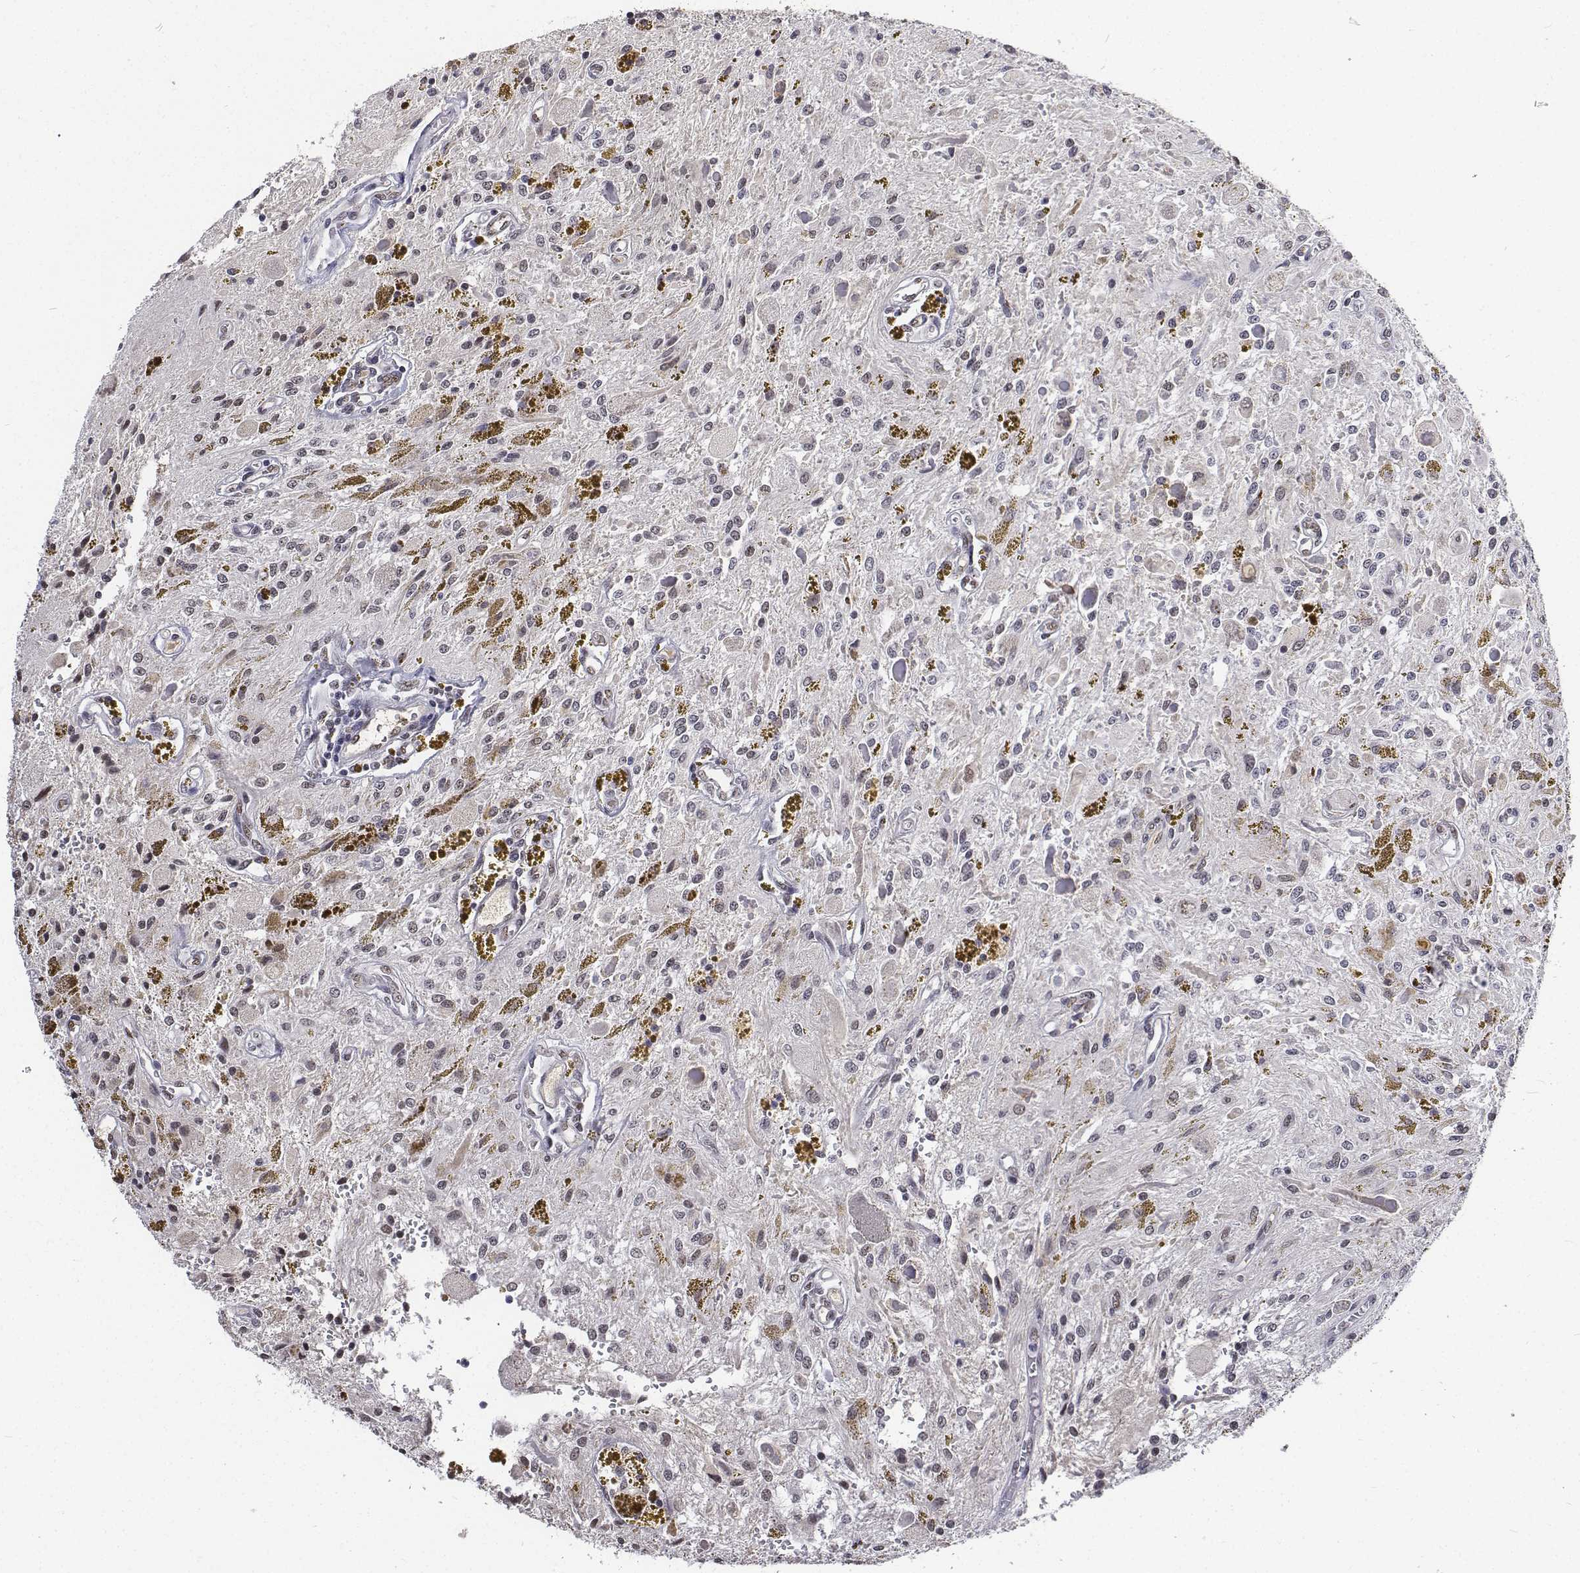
{"staining": {"intensity": "weak", "quantity": "<25%", "location": "nuclear"}, "tissue": "glioma", "cell_type": "Tumor cells", "image_type": "cancer", "snomed": [{"axis": "morphology", "description": "Glioma, malignant, Low grade"}, {"axis": "topography", "description": "Cerebellum"}], "caption": "This is a image of IHC staining of malignant glioma (low-grade), which shows no expression in tumor cells.", "gene": "ATRX", "patient": {"sex": "female", "age": 14}}